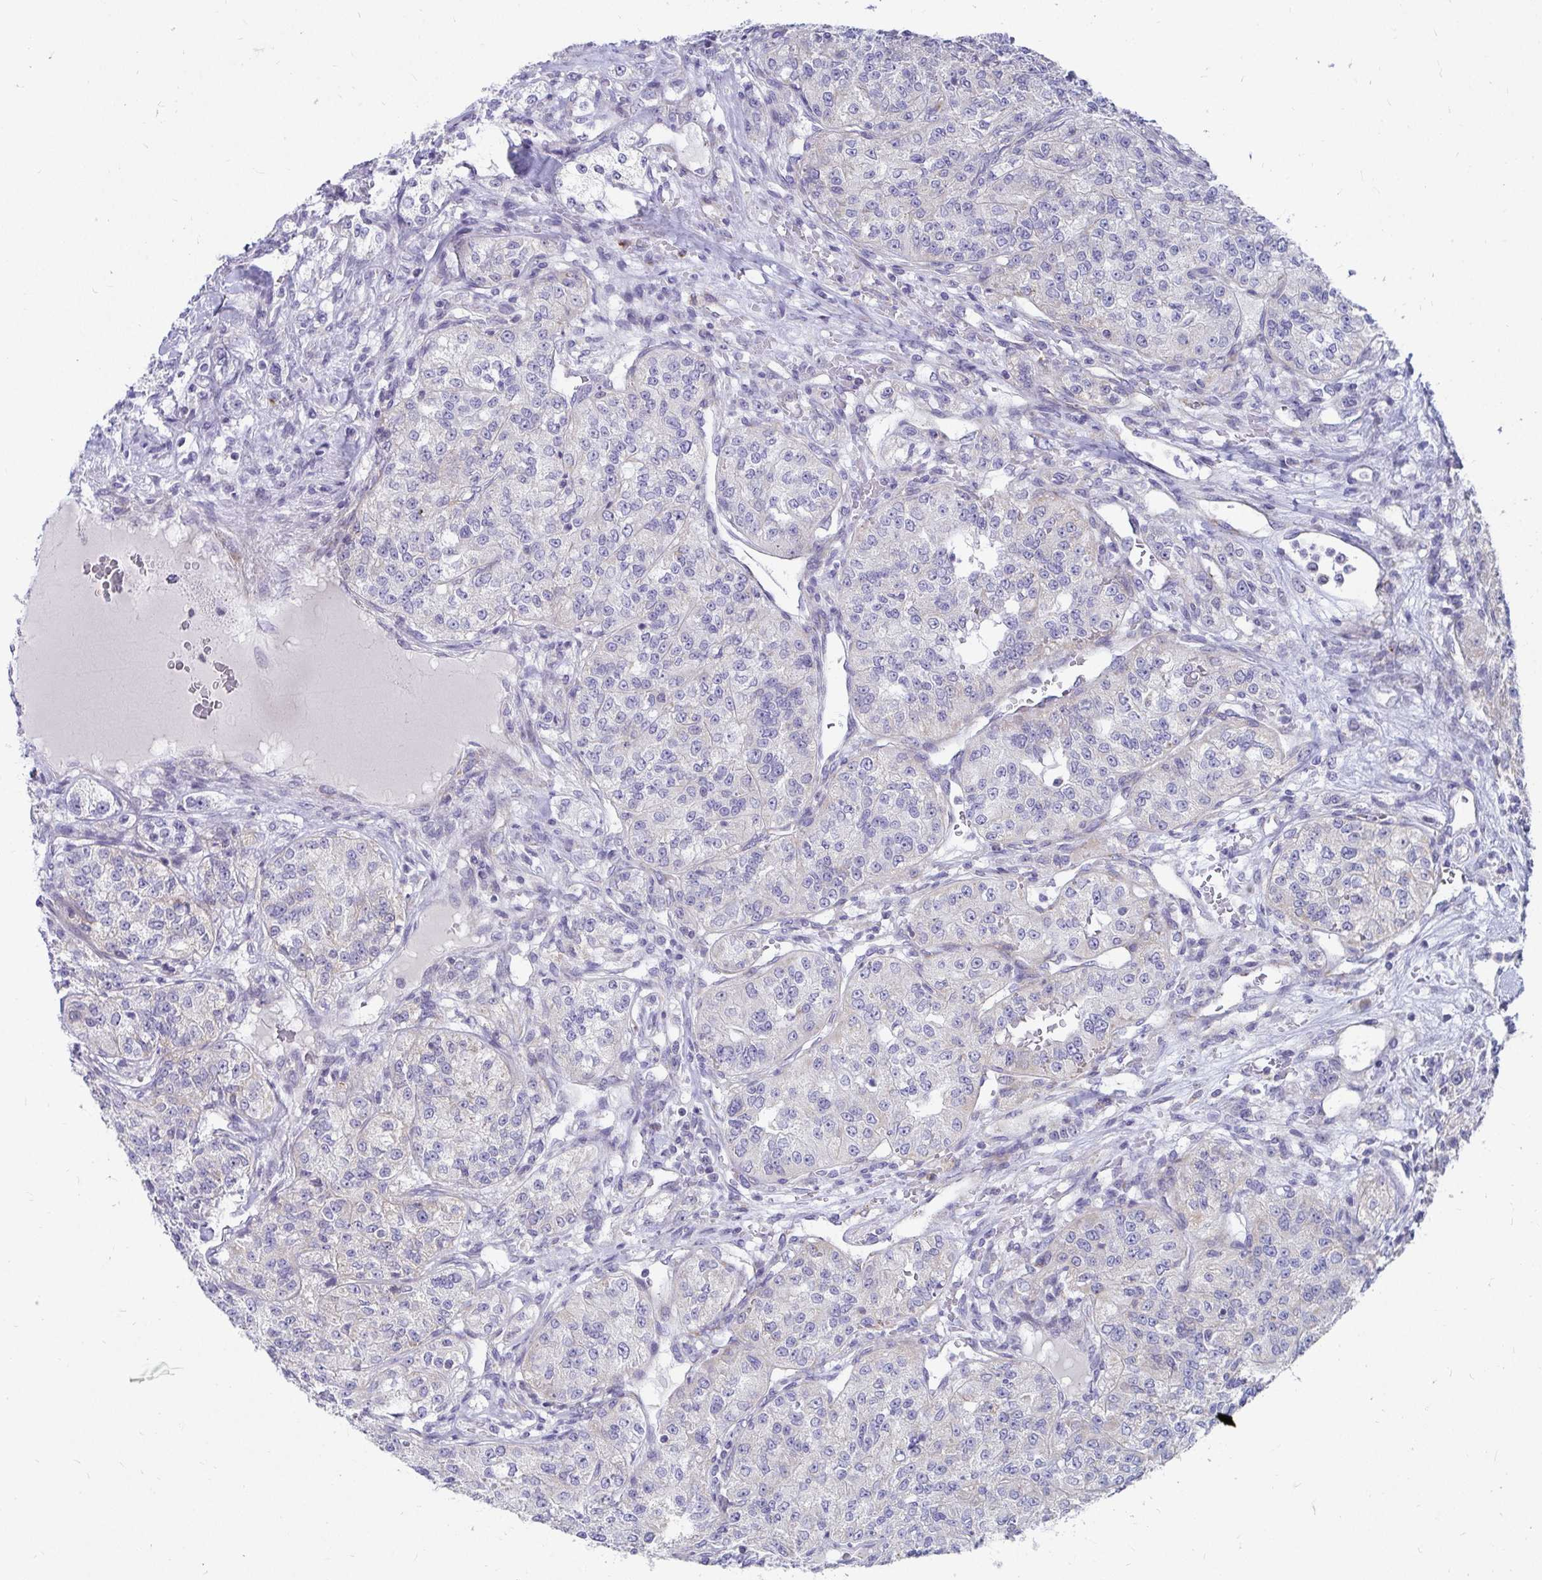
{"staining": {"intensity": "weak", "quantity": "<25%", "location": "cytoplasmic/membranous"}, "tissue": "renal cancer", "cell_type": "Tumor cells", "image_type": "cancer", "snomed": [{"axis": "morphology", "description": "Adenocarcinoma, NOS"}, {"axis": "topography", "description": "Kidney"}], "caption": "This is a histopathology image of IHC staining of renal adenocarcinoma, which shows no positivity in tumor cells. (Stains: DAB (3,3'-diaminobenzidine) IHC with hematoxylin counter stain, Microscopy: brightfield microscopy at high magnification).", "gene": "EXOC5", "patient": {"sex": "female", "age": 63}}